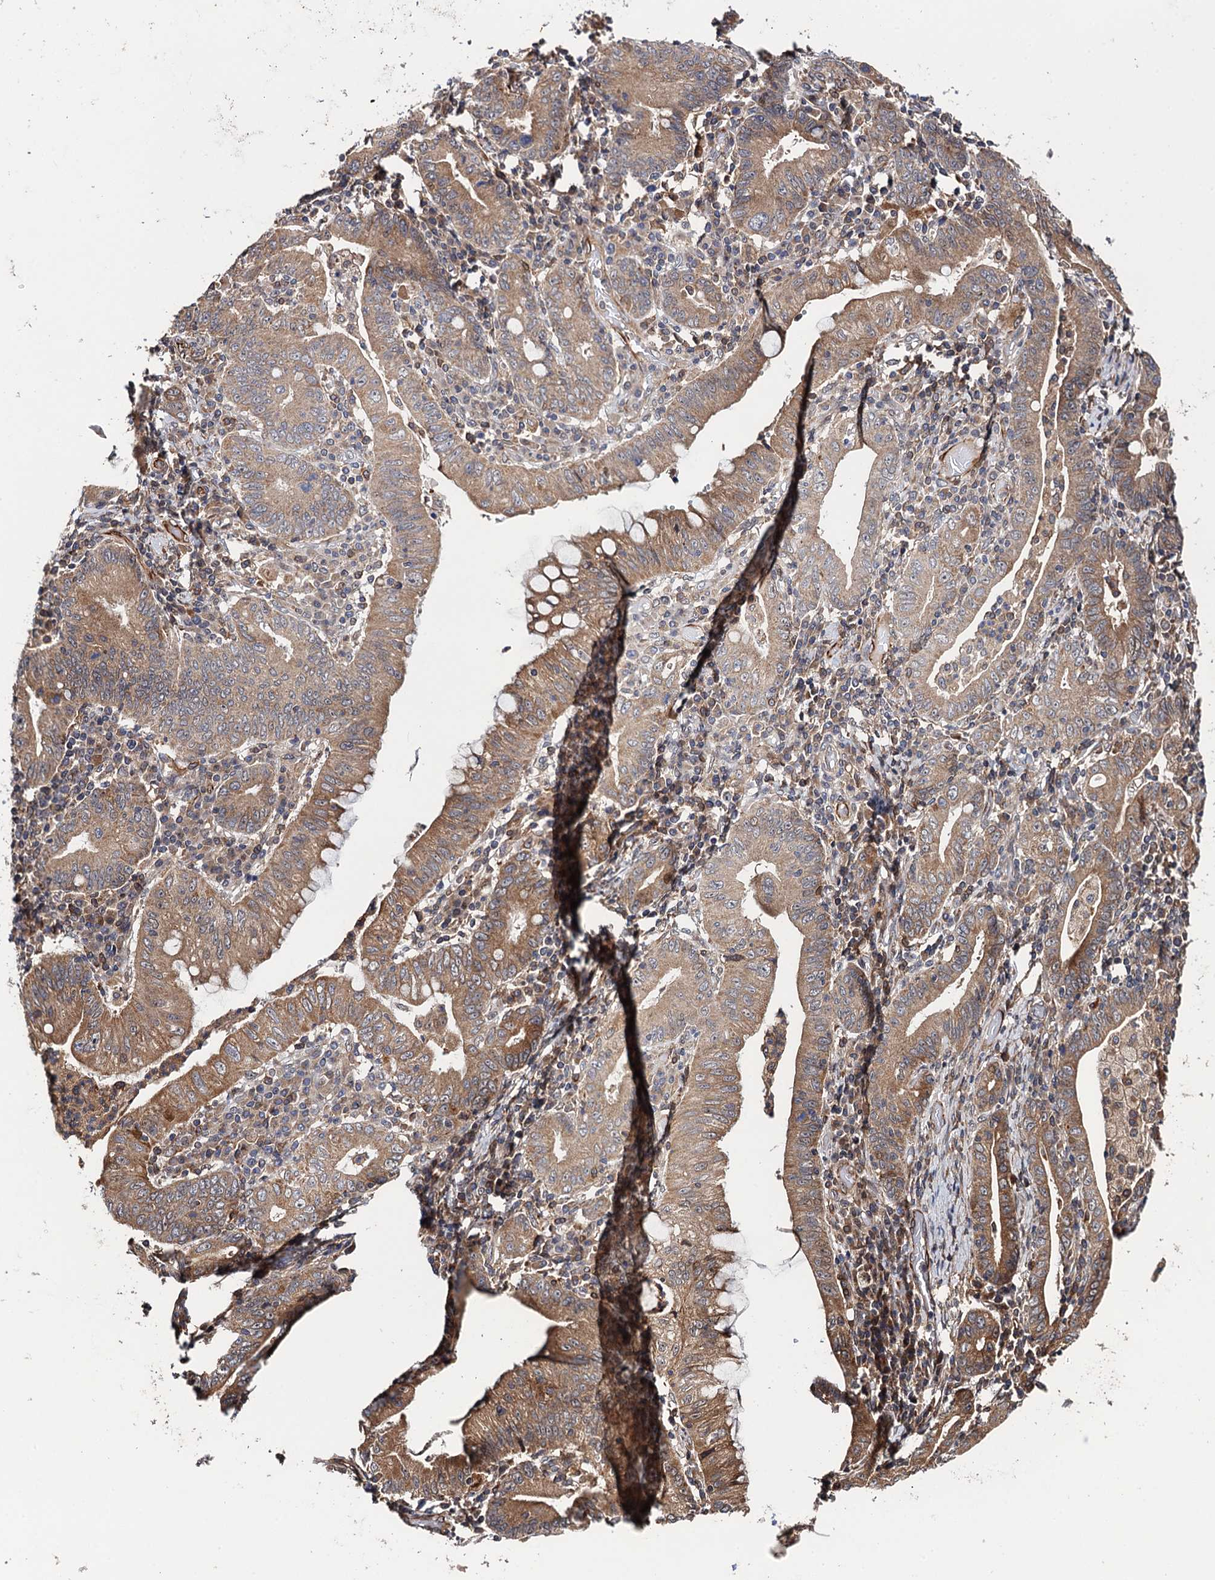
{"staining": {"intensity": "moderate", "quantity": ">75%", "location": "cytoplasmic/membranous"}, "tissue": "stomach cancer", "cell_type": "Tumor cells", "image_type": "cancer", "snomed": [{"axis": "morphology", "description": "Normal tissue, NOS"}, {"axis": "morphology", "description": "Adenocarcinoma, NOS"}, {"axis": "topography", "description": "Esophagus"}, {"axis": "topography", "description": "Stomach, upper"}, {"axis": "topography", "description": "Peripheral nerve tissue"}], "caption": "An immunohistochemistry micrograph of tumor tissue is shown. Protein staining in brown shows moderate cytoplasmic/membranous positivity in stomach cancer (adenocarcinoma) within tumor cells. (IHC, brightfield microscopy, high magnification).", "gene": "FSIP1", "patient": {"sex": "male", "age": 62}}